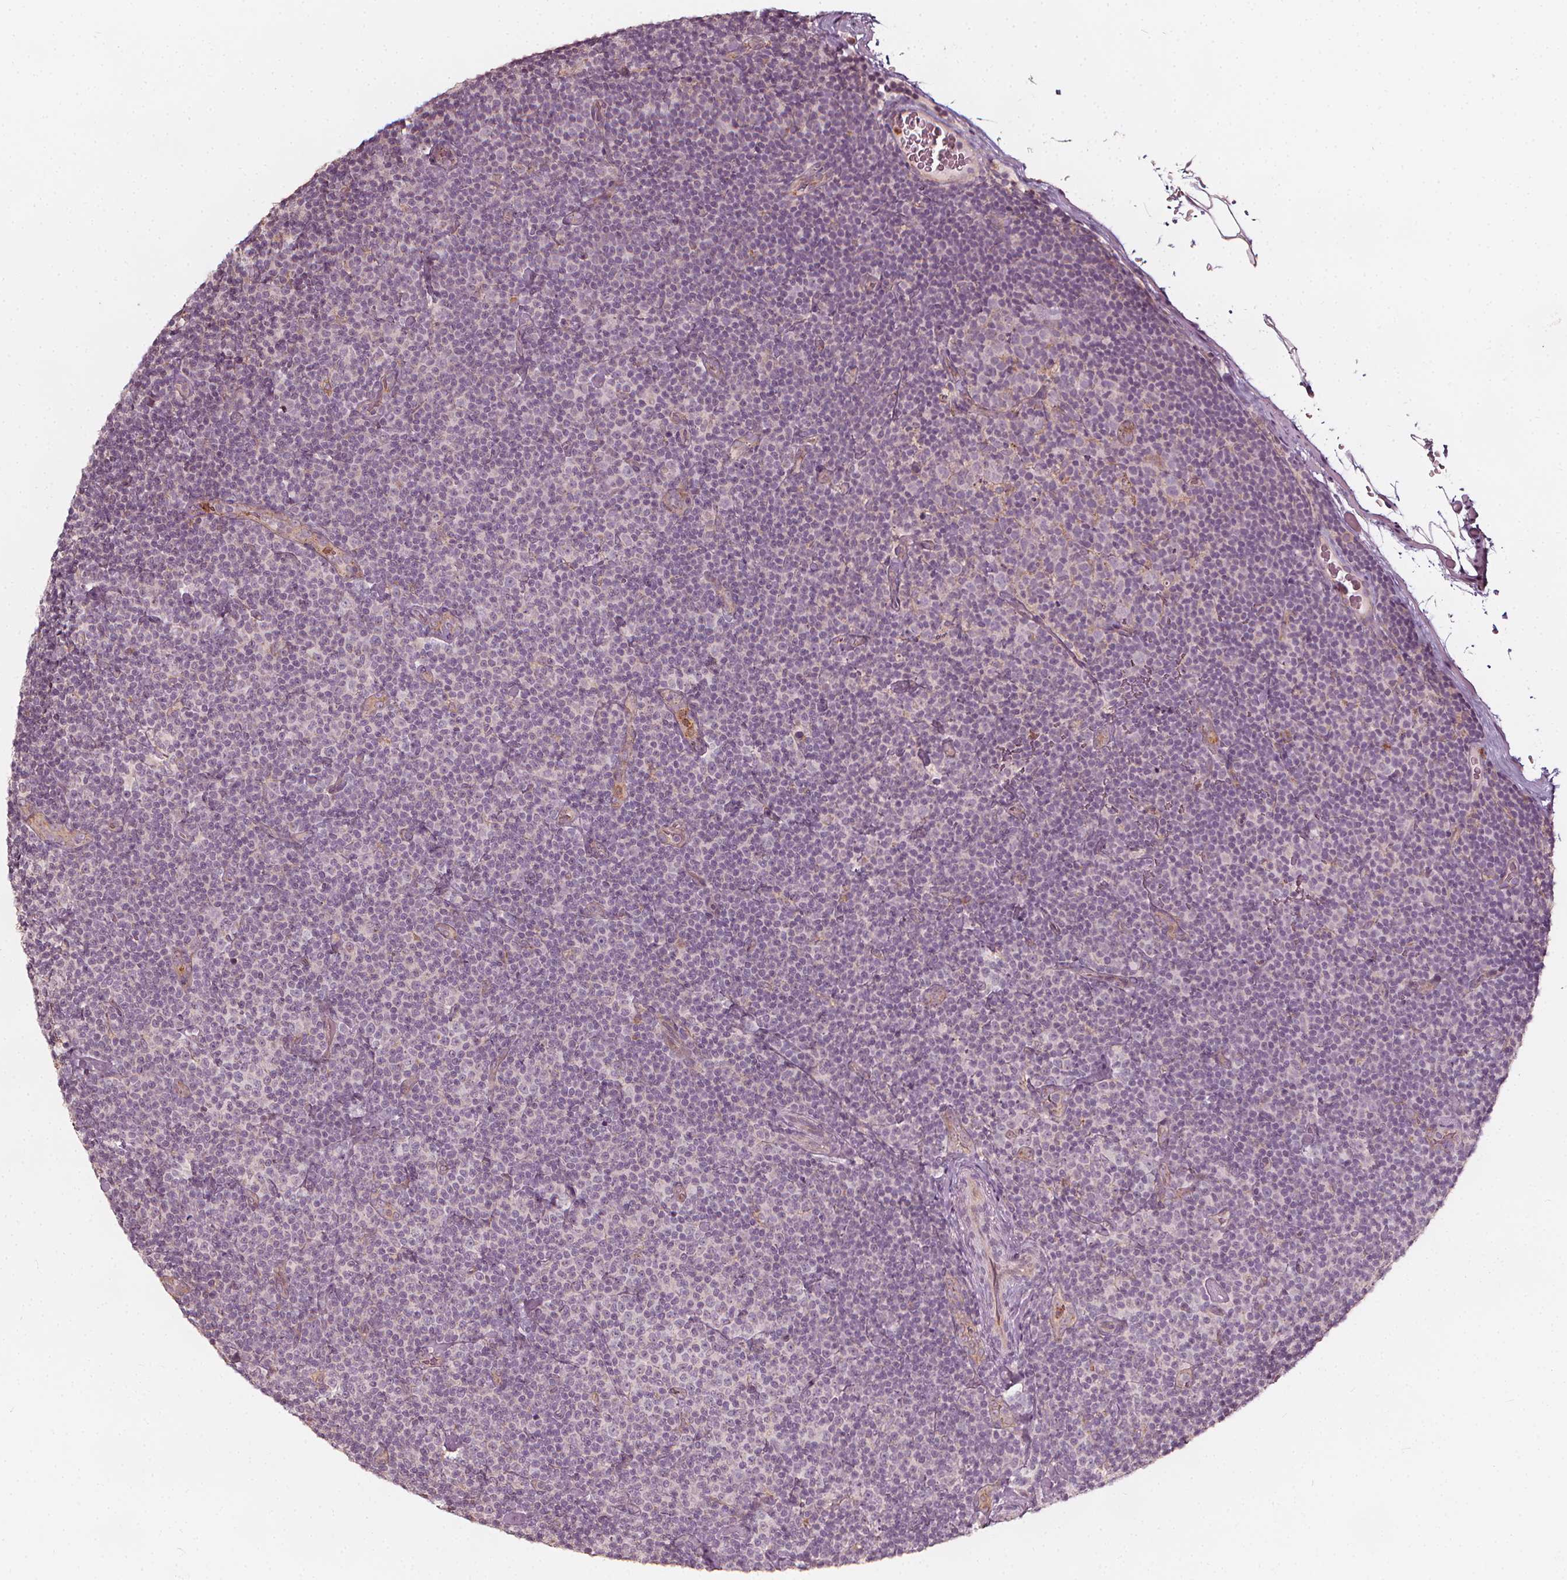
{"staining": {"intensity": "negative", "quantity": "none", "location": "none"}, "tissue": "lymphoma", "cell_type": "Tumor cells", "image_type": "cancer", "snomed": [{"axis": "morphology", "description": "Malignant lymphoma, non-Hodgkin's type, Low grade"}, {"axis": "topography", "description": "Lymph node"}], "caption": "This is an immunohistochemistry (IHC) histopathology image of lymphoma. There is no positivity in tumor cells.", "gene": "NPC1L1", "patient": {"sex": "male", "age": 81}}